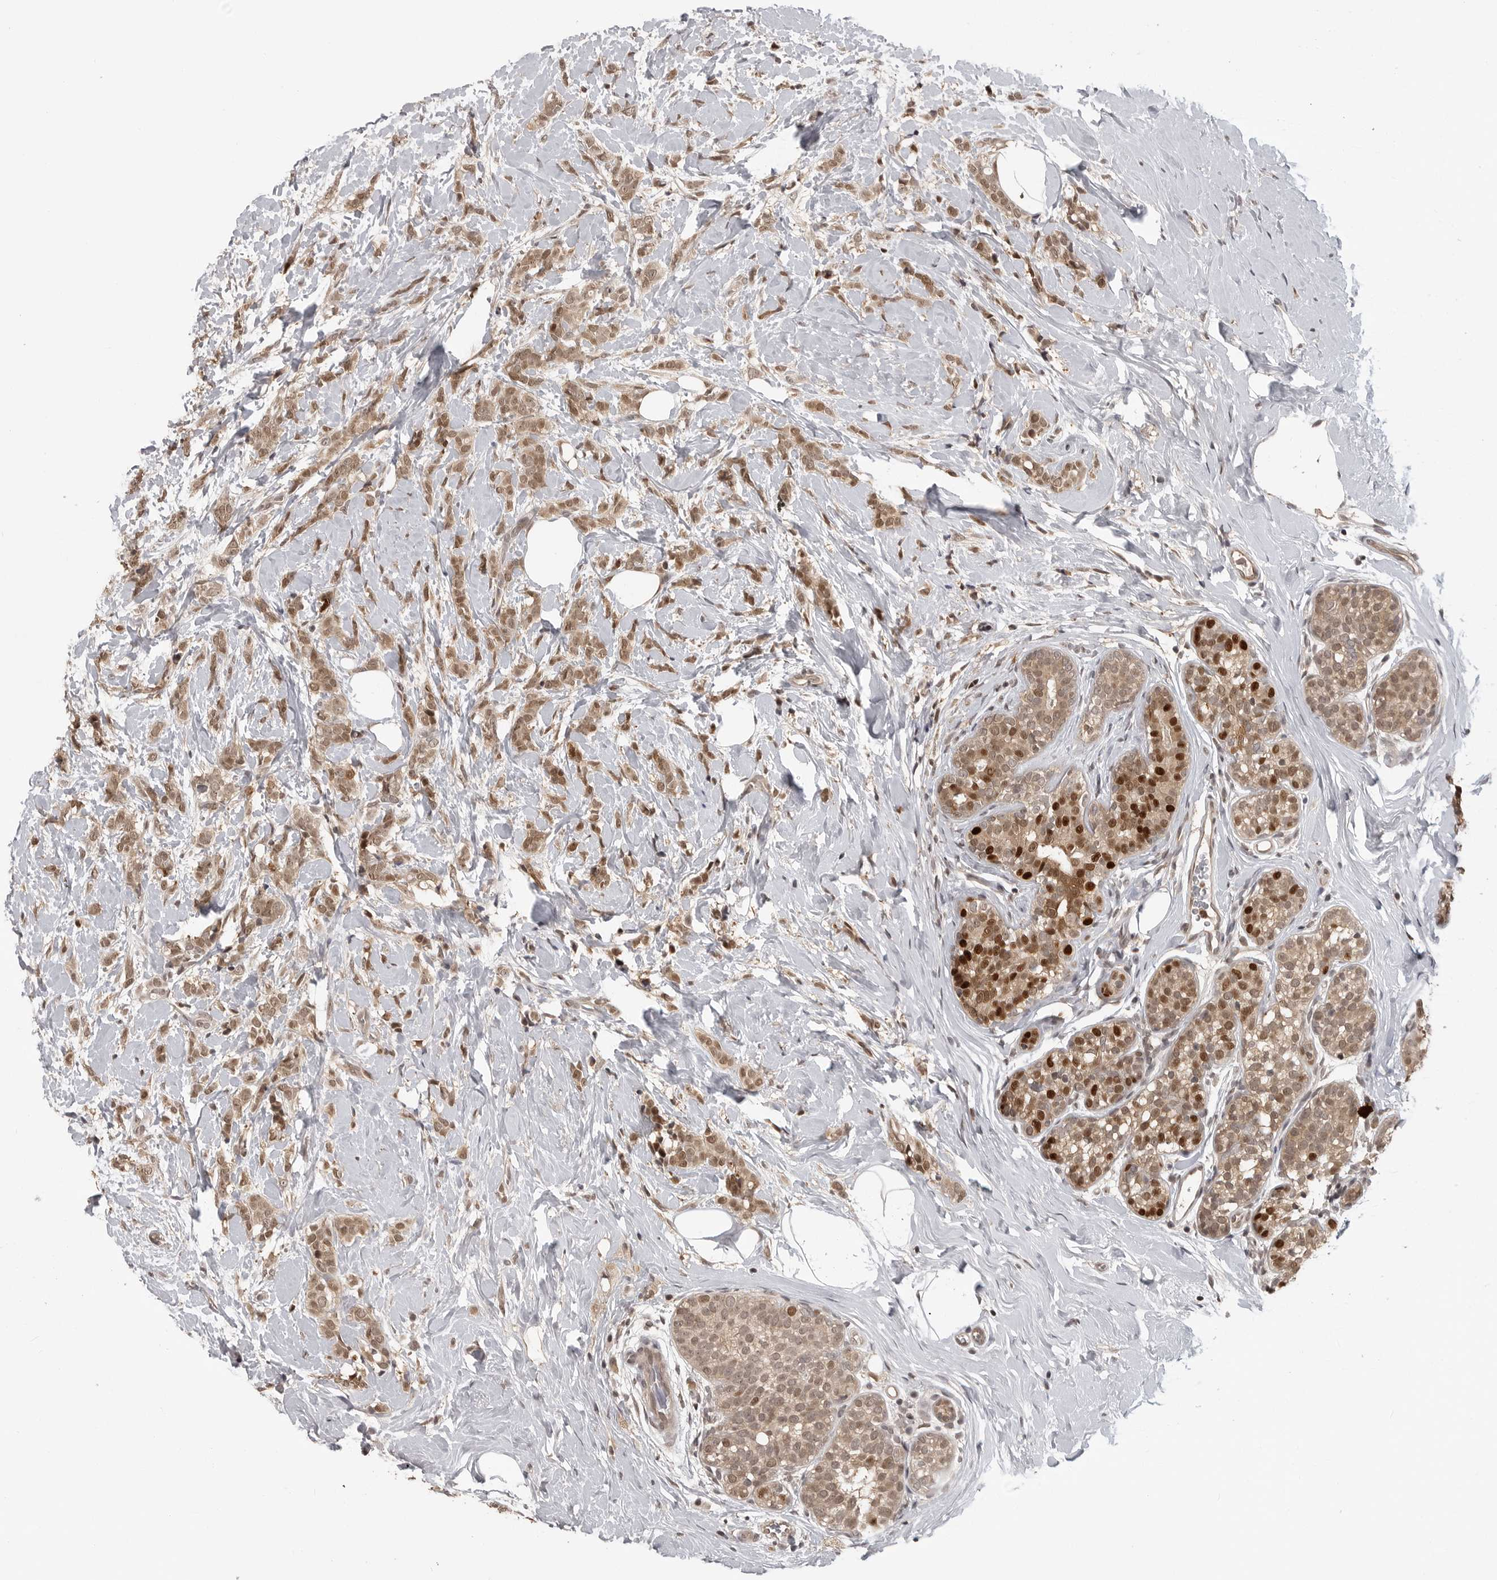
{"staining": {"intensity": "moderate", "quantity": ">75%", "location": "cytoplasmic/membranous,nuclear"}, "tissue": "breast cancer", "cell_type": "Tumor cells", "image_type": "cancer", "snomed": [{"axis": "morphology", "description": "Lobular carcinoma, in situ"}, {"axis": "morphology", "description": "Lobular carcinoma"}, {"axis": "topography", "description": "Breast"}], "caption": "This micrograph exhibits IHC staining of breast cancer, with medium moderate cytoplasmic/membranous and nuclear expression in approximately >75% of tumor cells.", "gene": "PEG3", "patient": {"sex": "female", "age": 41}}